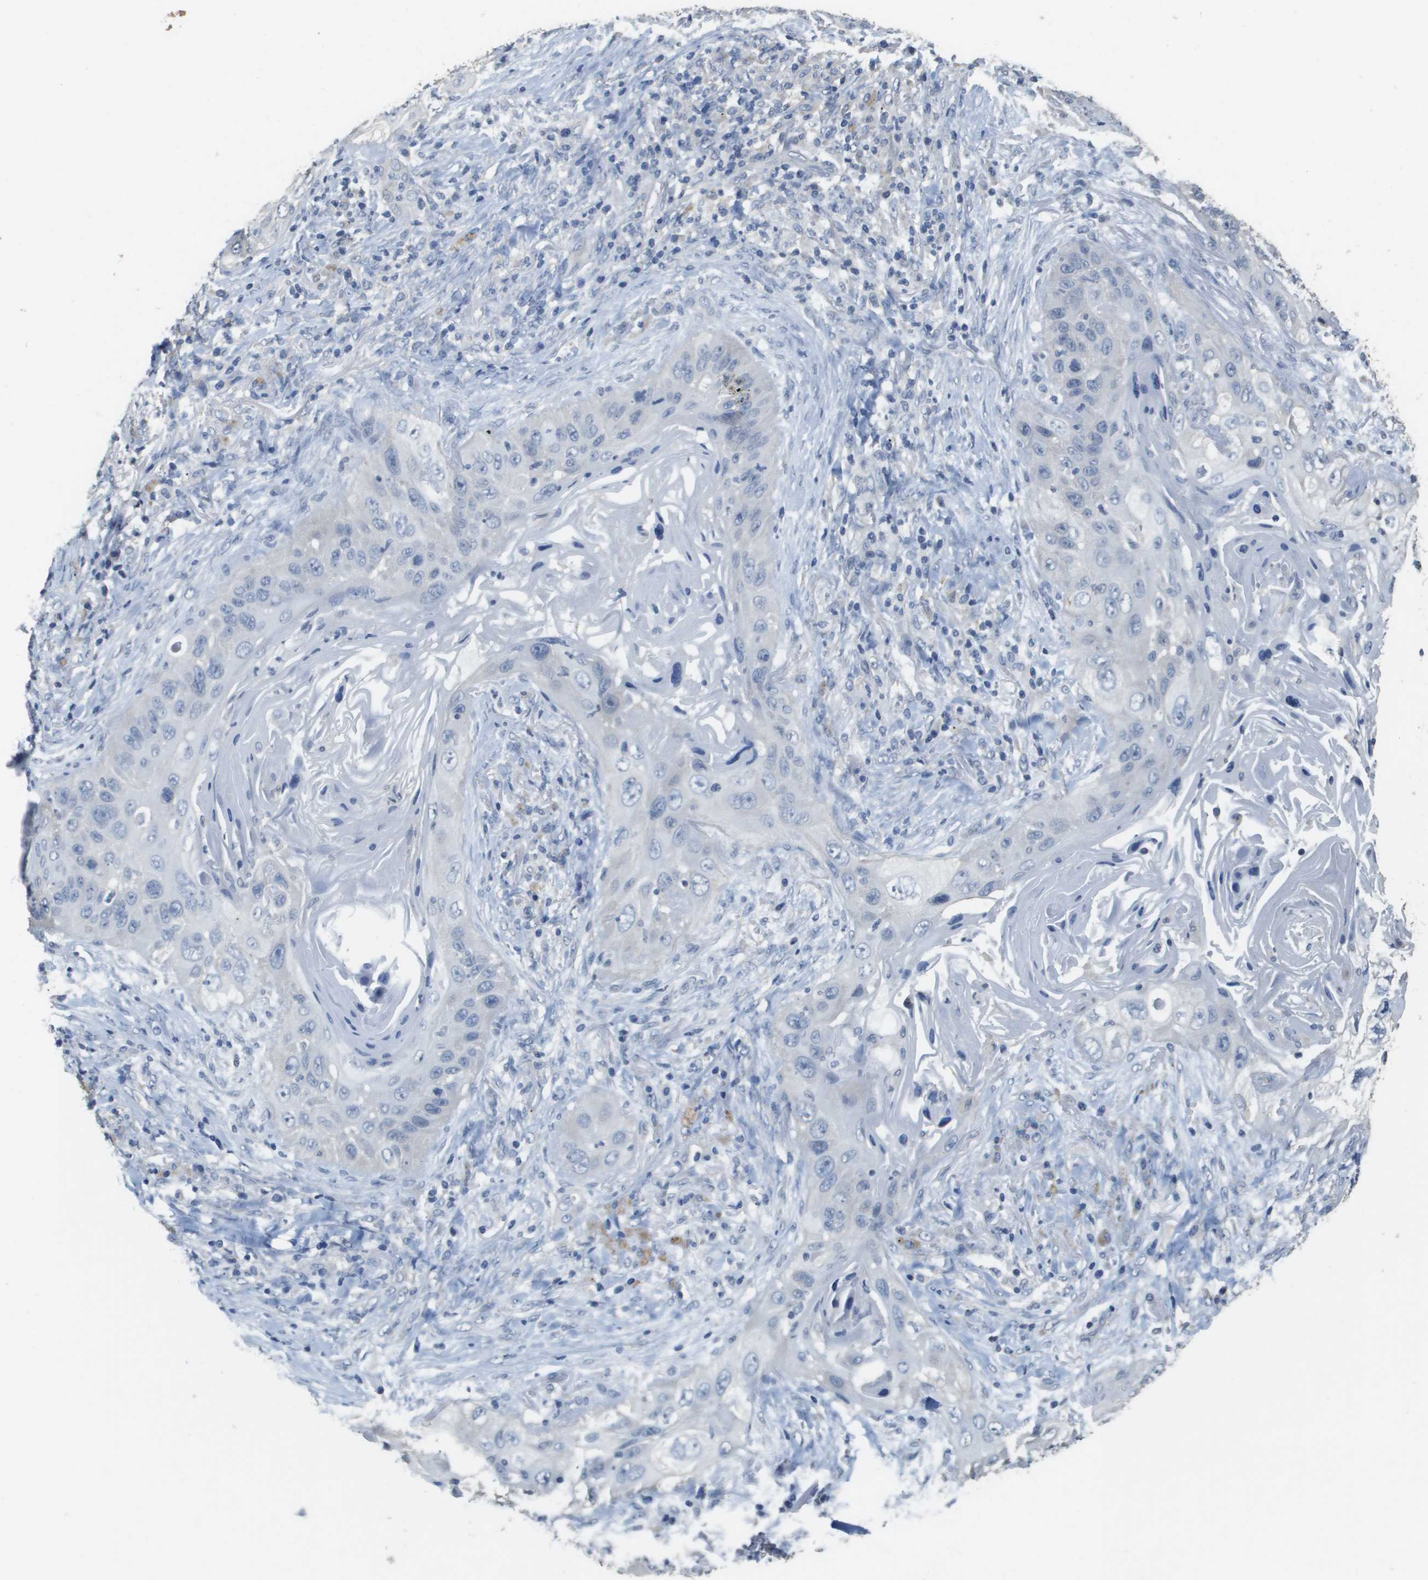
{"staining": {"intensity": "negative", "quantity": "none", "location": "none"}, "tissue": "lung cancer", "cell_type": "Tumor cells", "image_type": "cancer", "snomed": [{"axis": "morphology", "description": "Squamous cell carcinoma, NOS"}, {"axis": "topography", "description": "Lung"}], "caption": "Tumor cells are negative for protein expression in human squamous cell carcinoma (lung).", "gene": "MT3", "patient": {"sex": "female", "age": 67}}